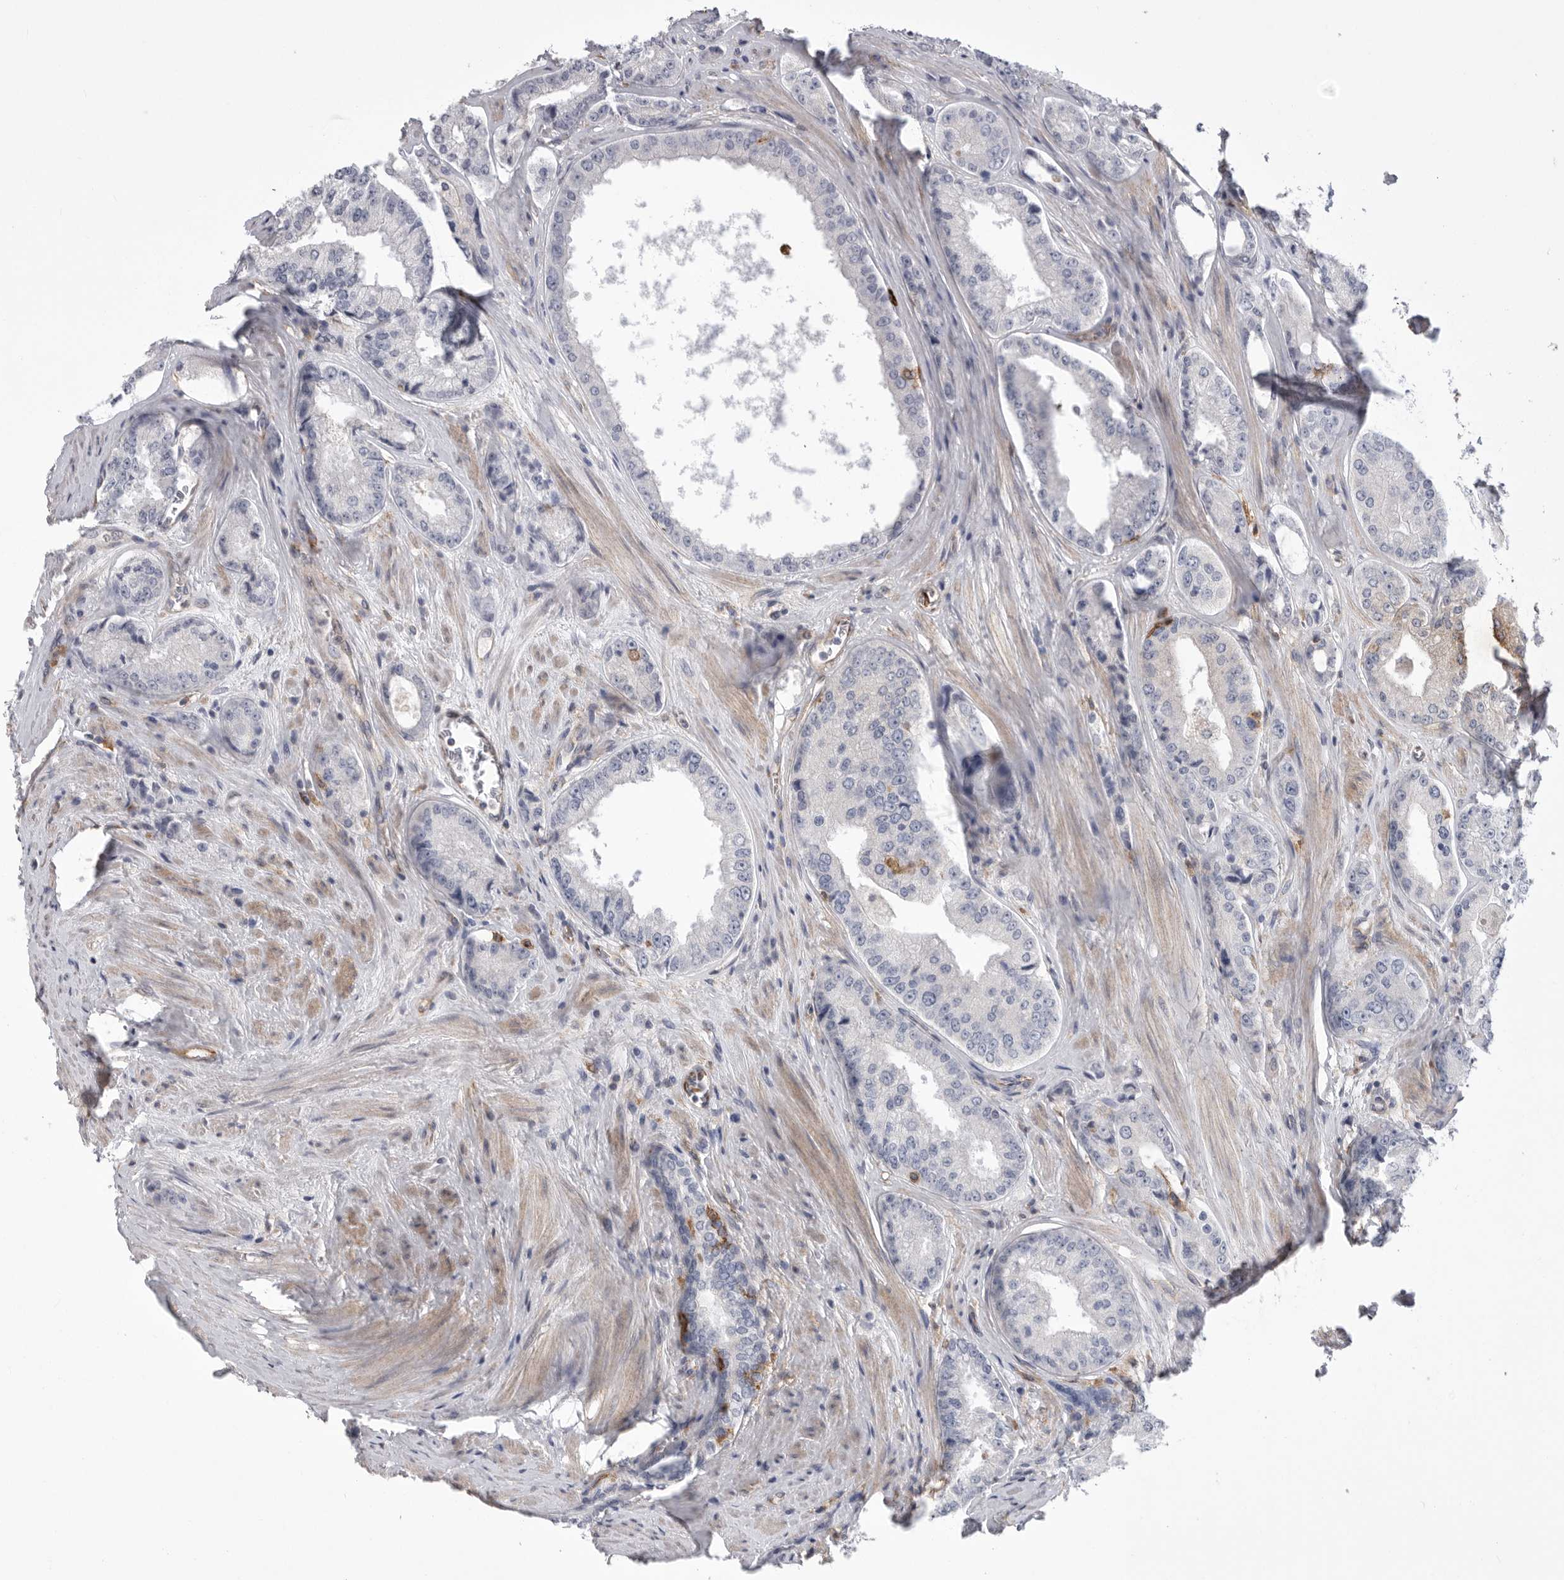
{"staining": {"intensity": "negative", "quantity": "none", "location": "none"}, "tissue": "prostate cancer", "cell_type": "Tumor cells", "image_type": "cancer", "snomed": [{"axis": "morphology", "description": "Adenocarcinoma, High grade"}, {"axis": "topography", "description": "Prostate"}], "caption": "Histopathology image shows no significant protein staining in tumor cells of prostate adenocarcinoma (high-grade). Nuclei are stained in blue.", "gene": "SIGLEC10", "patient": {"sex": "male", "age": 61}}